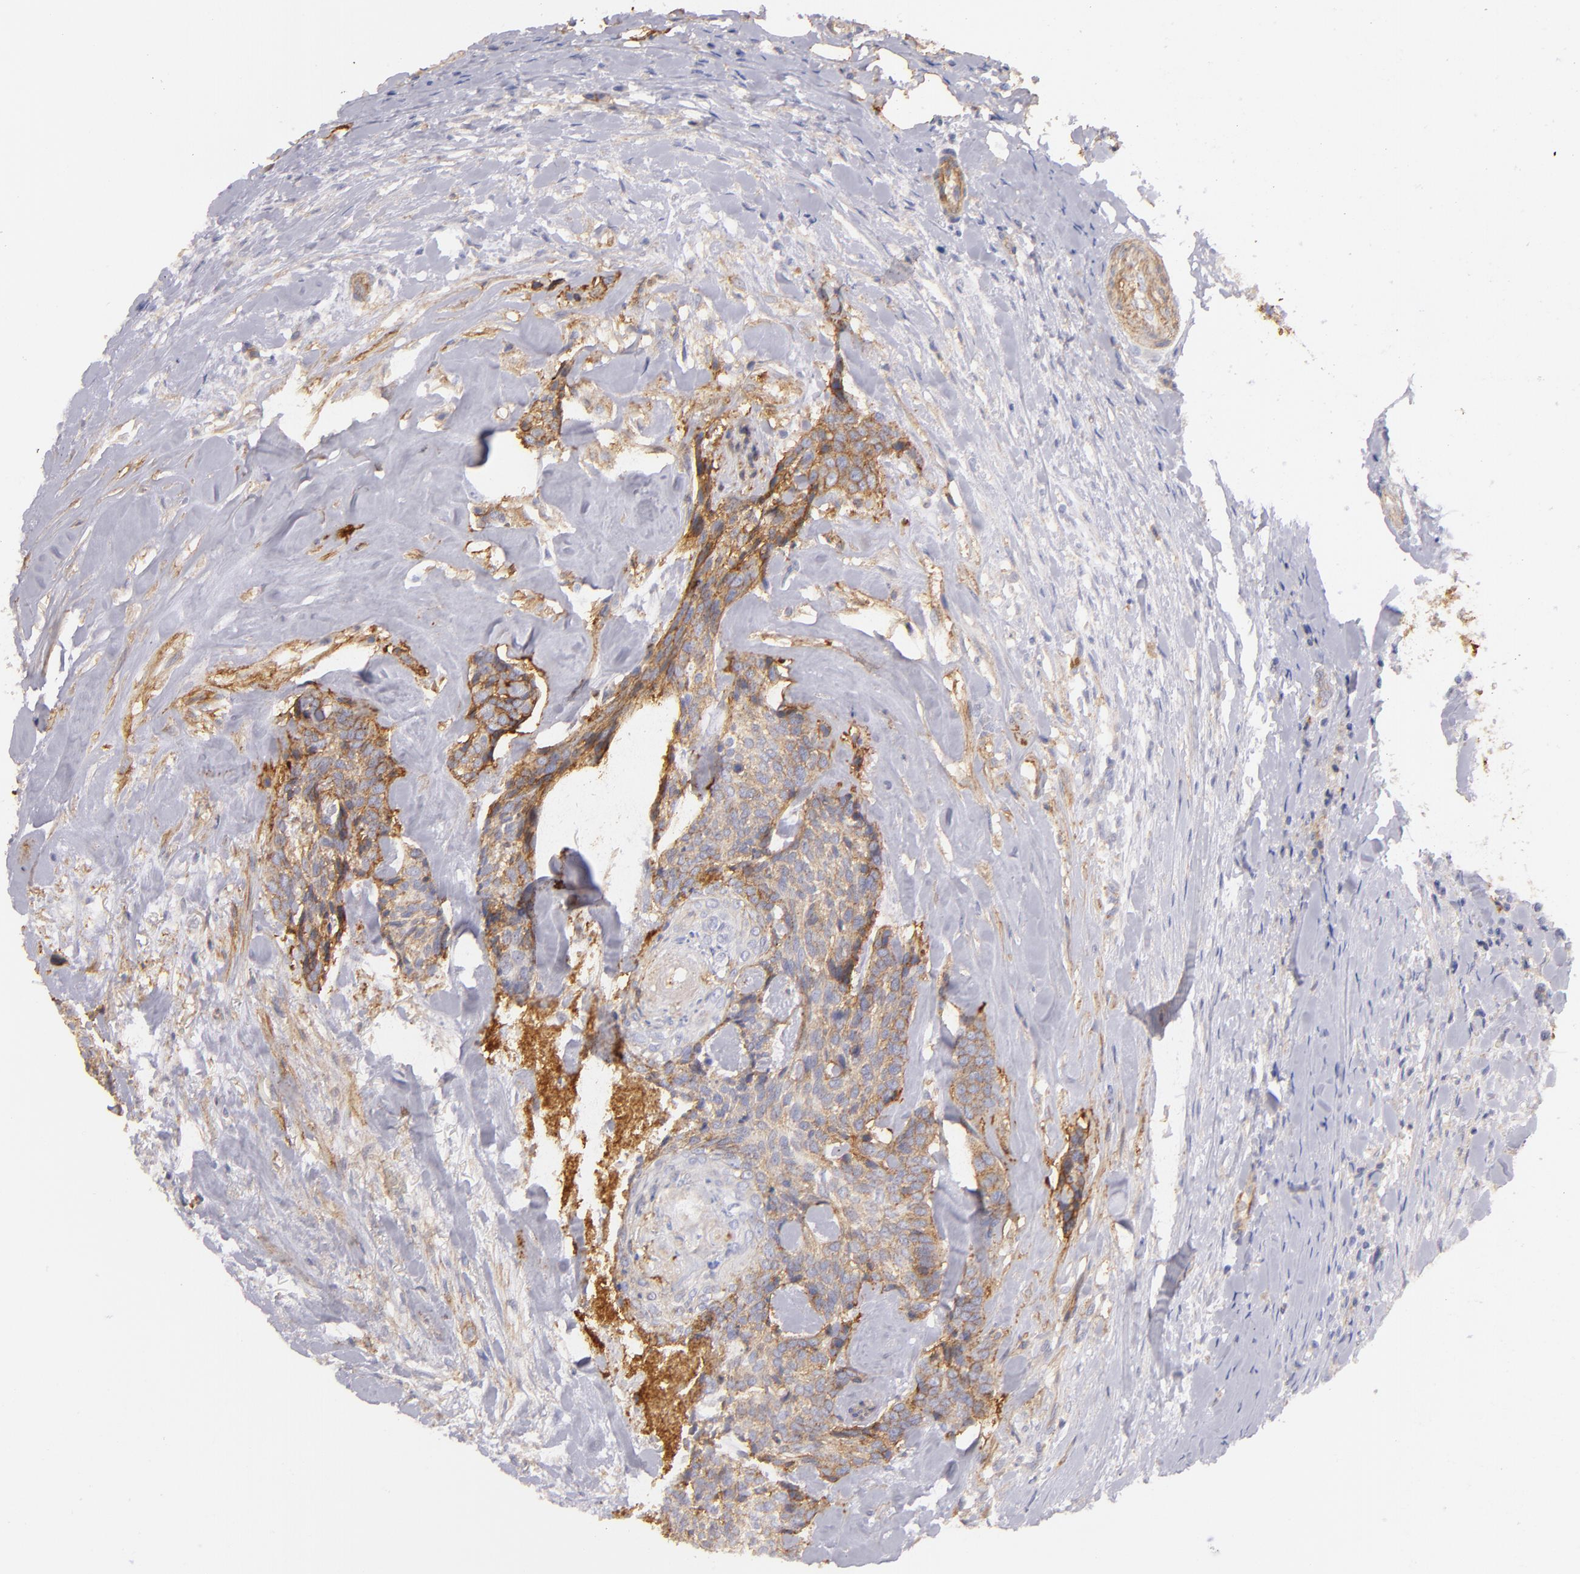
{"staining": {"intensity": "moderate", "quantity": "25%-75%", "location": "cytoplasmic/membranous"}, "tissue": "head and neck cancer", "cell_type": "Tumor cells", "image_type": "cancer", "snomed": [{"axis": "morphology", "description": "Squamous cell carcinoma, NOS"}, {"axis": "topography", "description": "Salivary gland"}, {"axis": "topography", "description": "Head-Neck"}], "caption": "The photomicrograph shows staining of head and neck cancer (squamous cell carcinoma), revealing moderate cytoplasmic/membranous protein positivity (brown color) within tumor cells.", "gene": "CD151", "patient": {"sex": "male", "age": 70}}